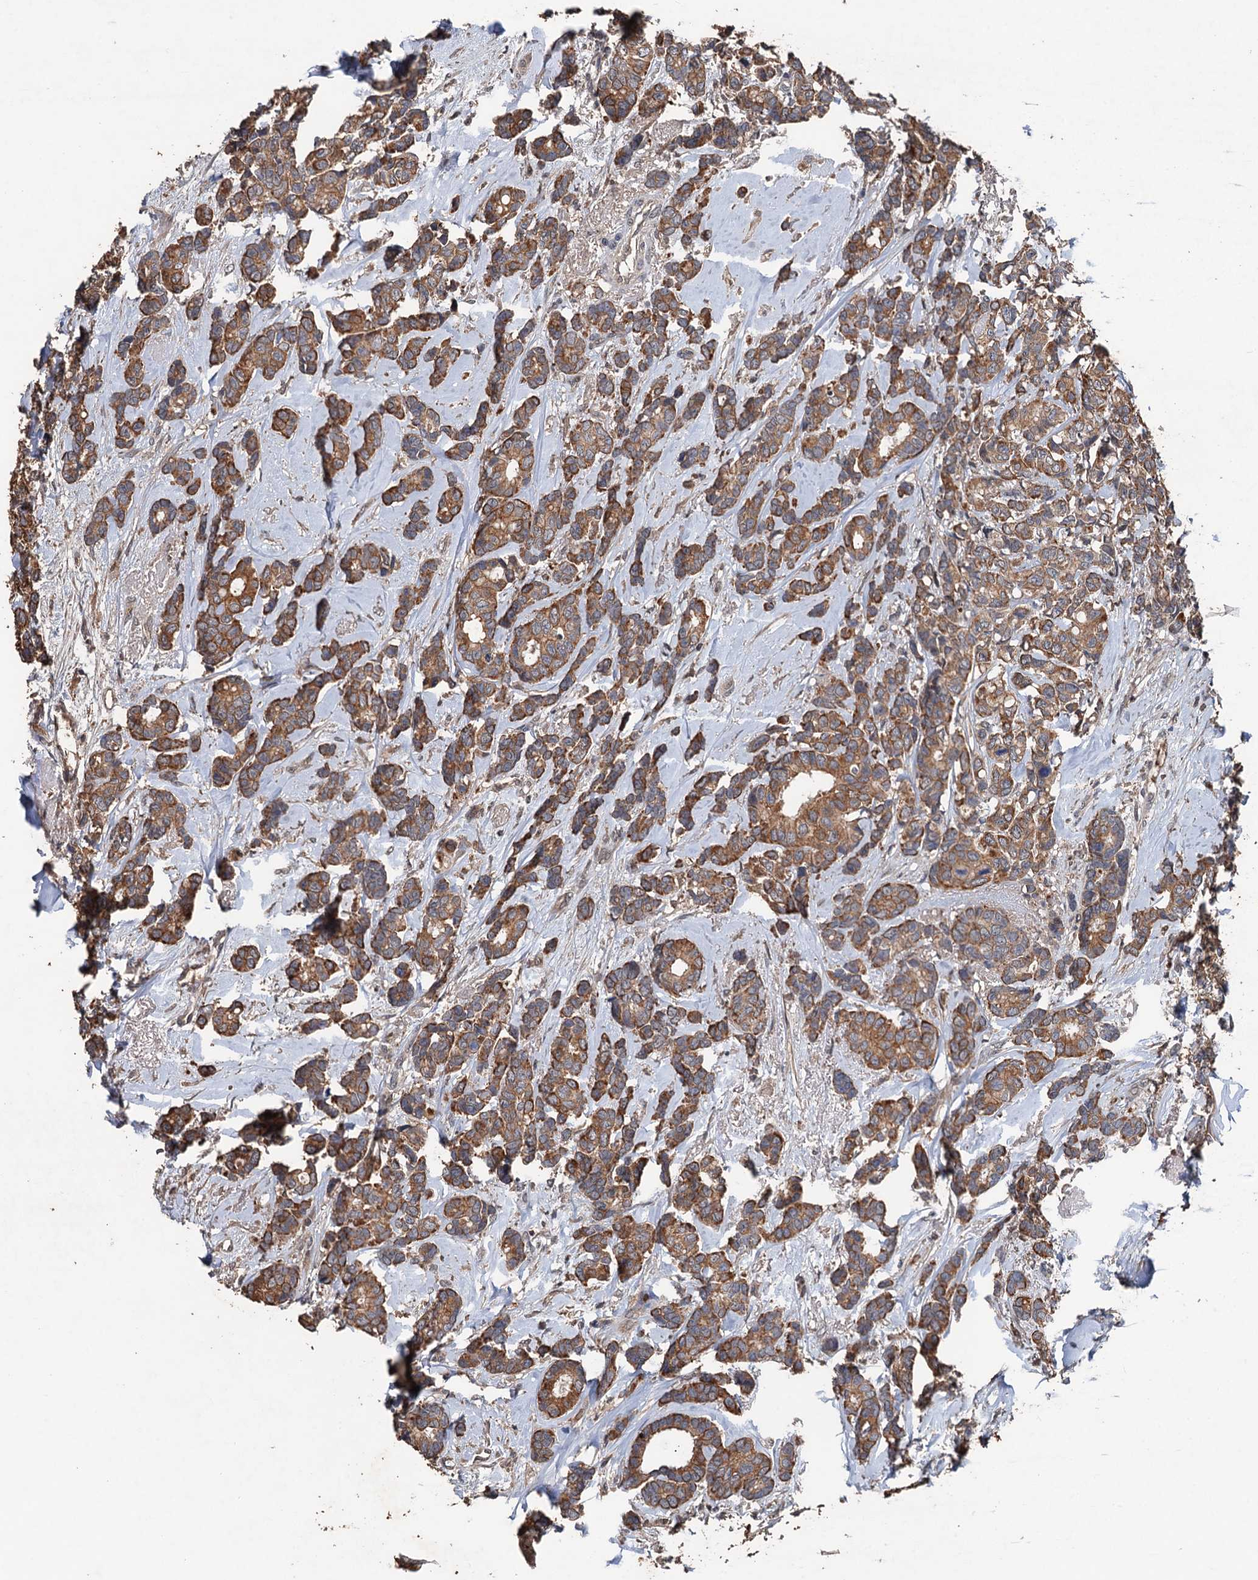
{"staining": {"intensity": "strong", "quantity": ">75%", "location": "cytoplasmic/membranous"}, "tissue": "breast cancer", "cell_type": "Tumor cells", "image_type": "cancer", "snomed": [{"axis": "morphology", "description": "Duct carcinoma"}, {"axis": "topography", "description": "Breast"}], "caption": "Tumor cells display high levels of strong cytoplasmic/membranous positivity in approximately >75% of cells in breast intraductal carcinoma.", "gene": "ZNF438", "patient": {"sex": "female", "age": 87}}